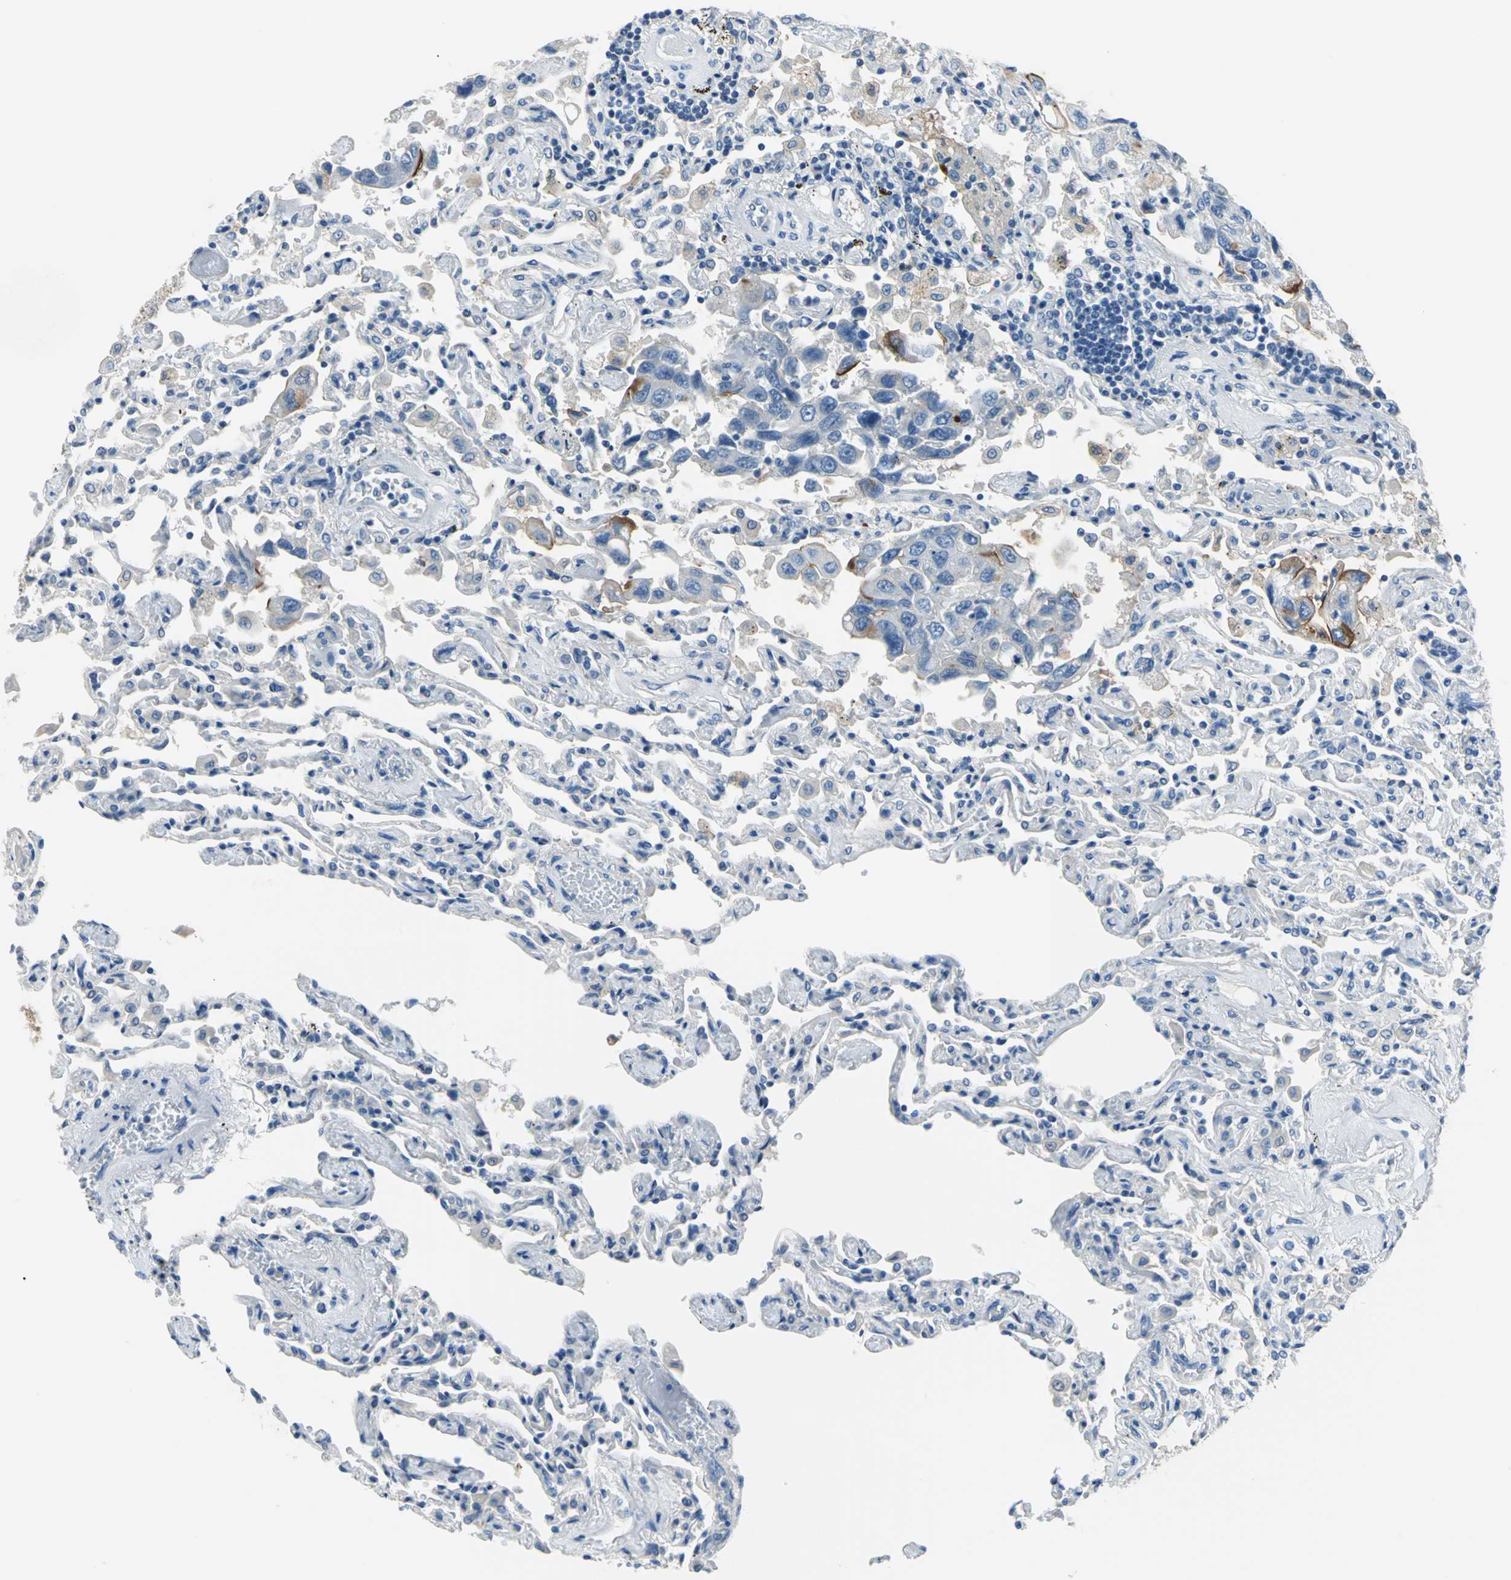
{"staining": {"intensity": "strong", "quantity": "<25%", "location": "cytoplasmic/membranous"}, "tissue": "lung cancer", "cell_type": "Tumor cells", "image_type": "cancer", "snomed": [{"axis": "morphology", "description": "Adenocarcinoma, NOS"}, {"axis": "topography", "description": "Lung"}], "caption": "Immunohistochemical staining of human lung cancer (adenocarcinoma) displays medium levels of strong cytoplasmic/membranous protein positivity in about <25% of tumor cells.", "gene": "MUC4", "patient": {"sex": "male", "age": 64}}